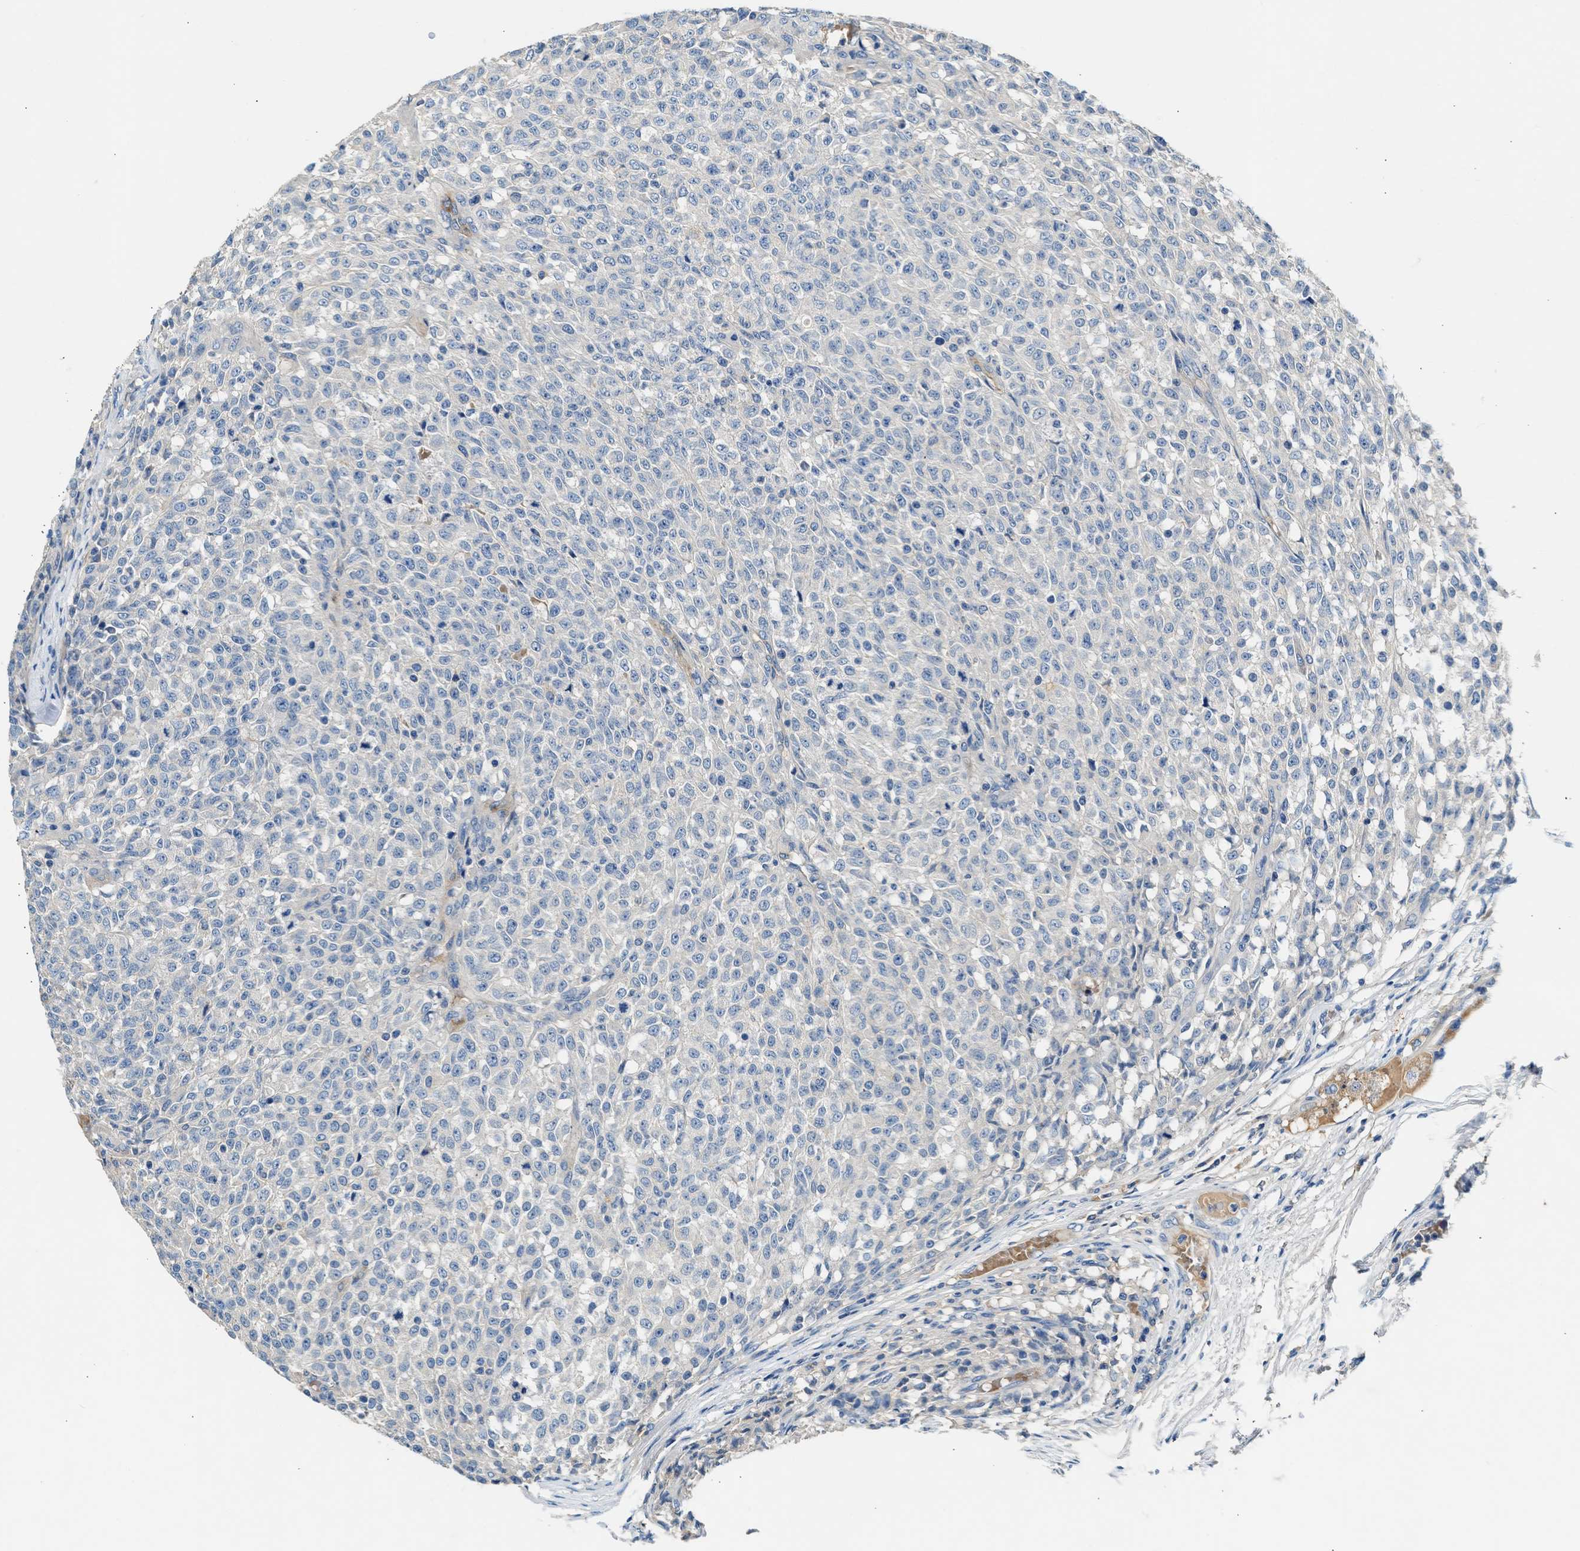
{"staining": {"intensity": "negative", "quantity": "none", "location": "none"}, "tissue": "testis cancer", "cell_type": "Tumor cells", "image_type": "cancer", "snomed": [{"axis": "morphology", "description": "Seminoma, NOS"}, {"axis": "topography", "description": "Testis"}], "caption": "Testis seminoma stained for a protein using IHC shows no expression tumor cells.", "gene": "RWDD2B", "patient": {"sex": "male", "age": 59}}